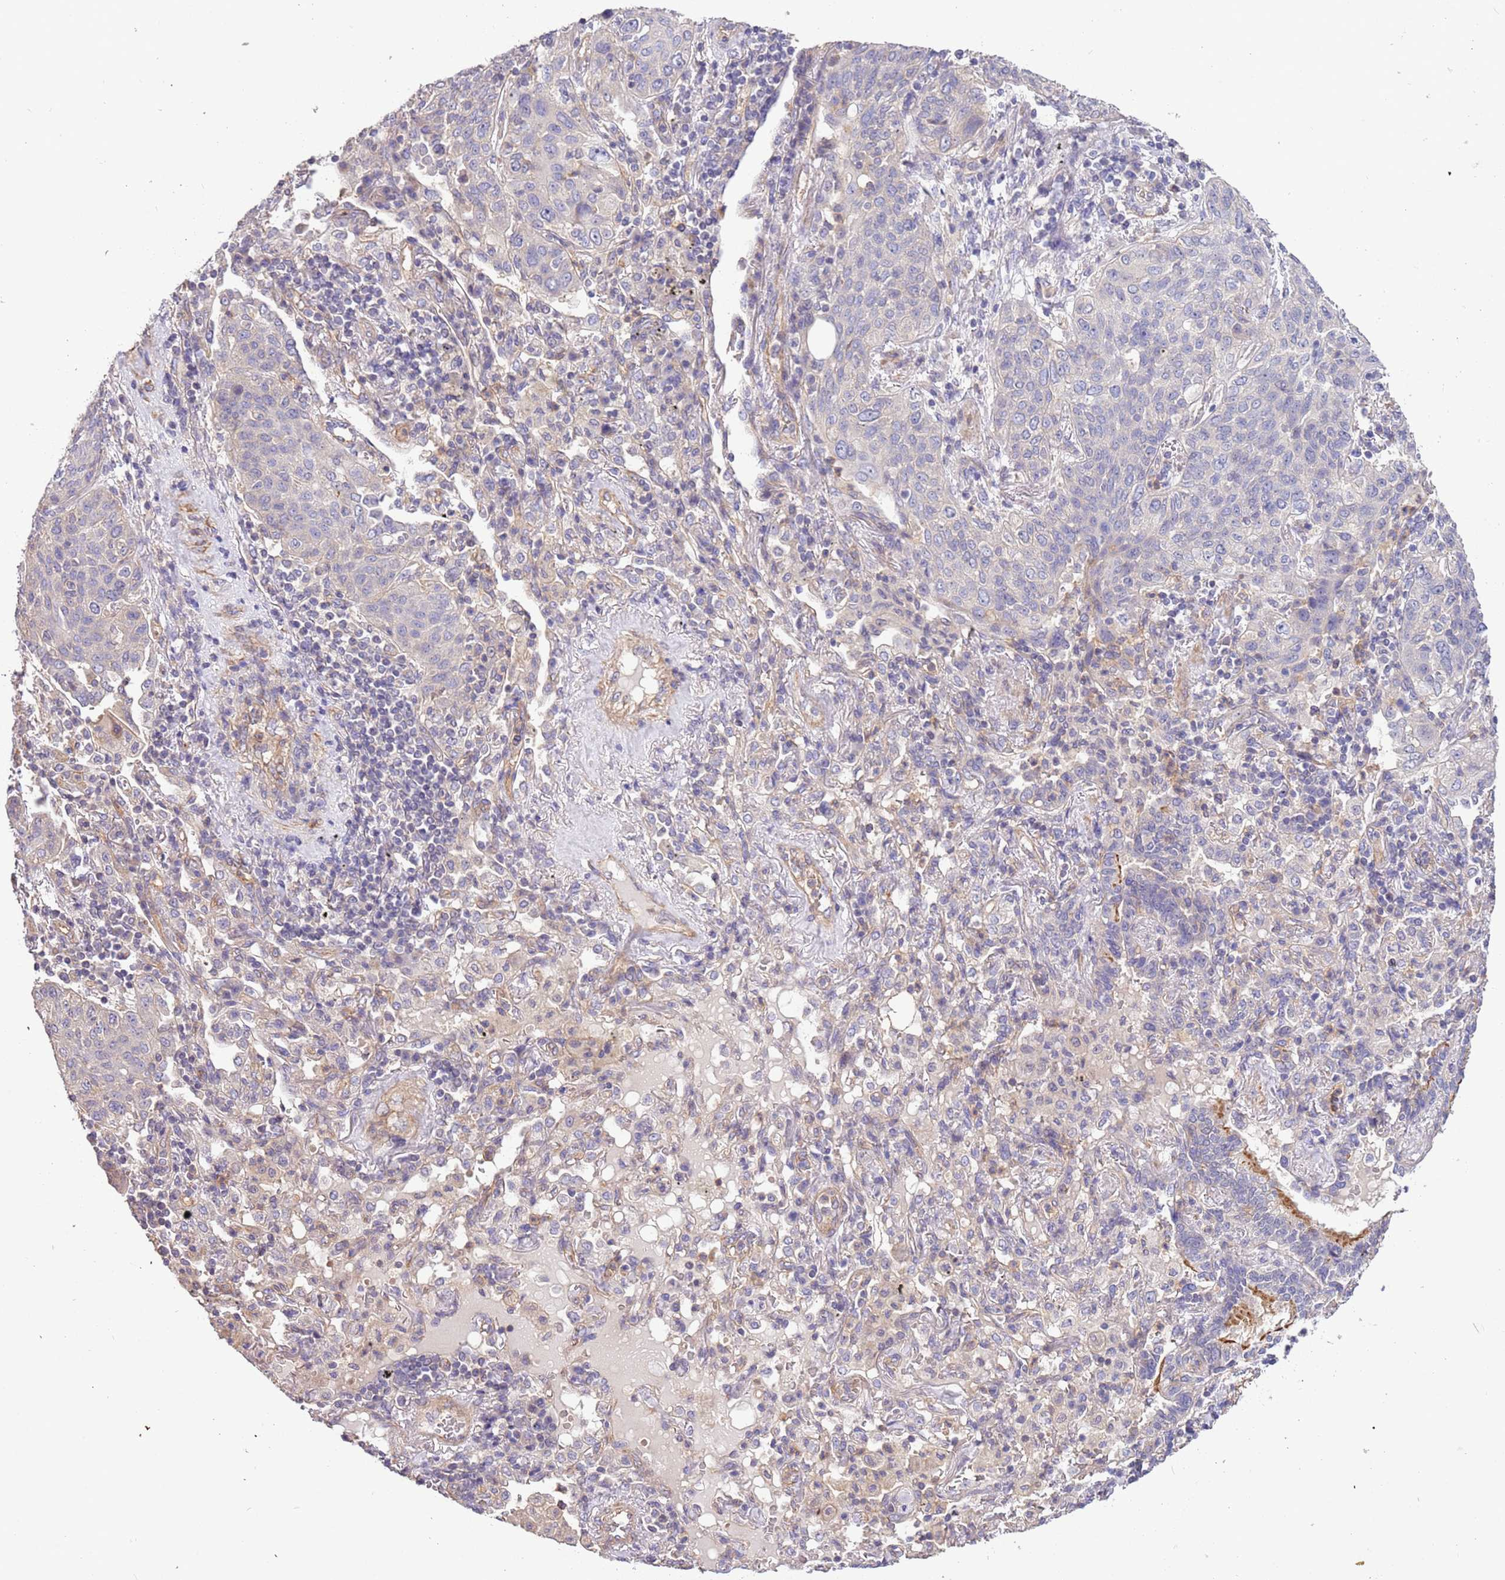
{"staining": {"intensity": "negative", "quantity": "none", "location": "none"}, "tissue": "lung cancer", "cell_type": "Tumor cells", "image_type": "cancer", "snomed": [{"axis": "morphology", "description": "Squamous cell carcinoma, NOS"}, {"axis": "topography", "description": "Lung"}], "caption": "High magnification brightfield microscopy of lung cancer stained with DAB (brown) and counterstained with hematoxylin (blue): tumor cells show no significant staining.", "gene": "LAMB4", "patient": {"sex": "female", "age": 70}}